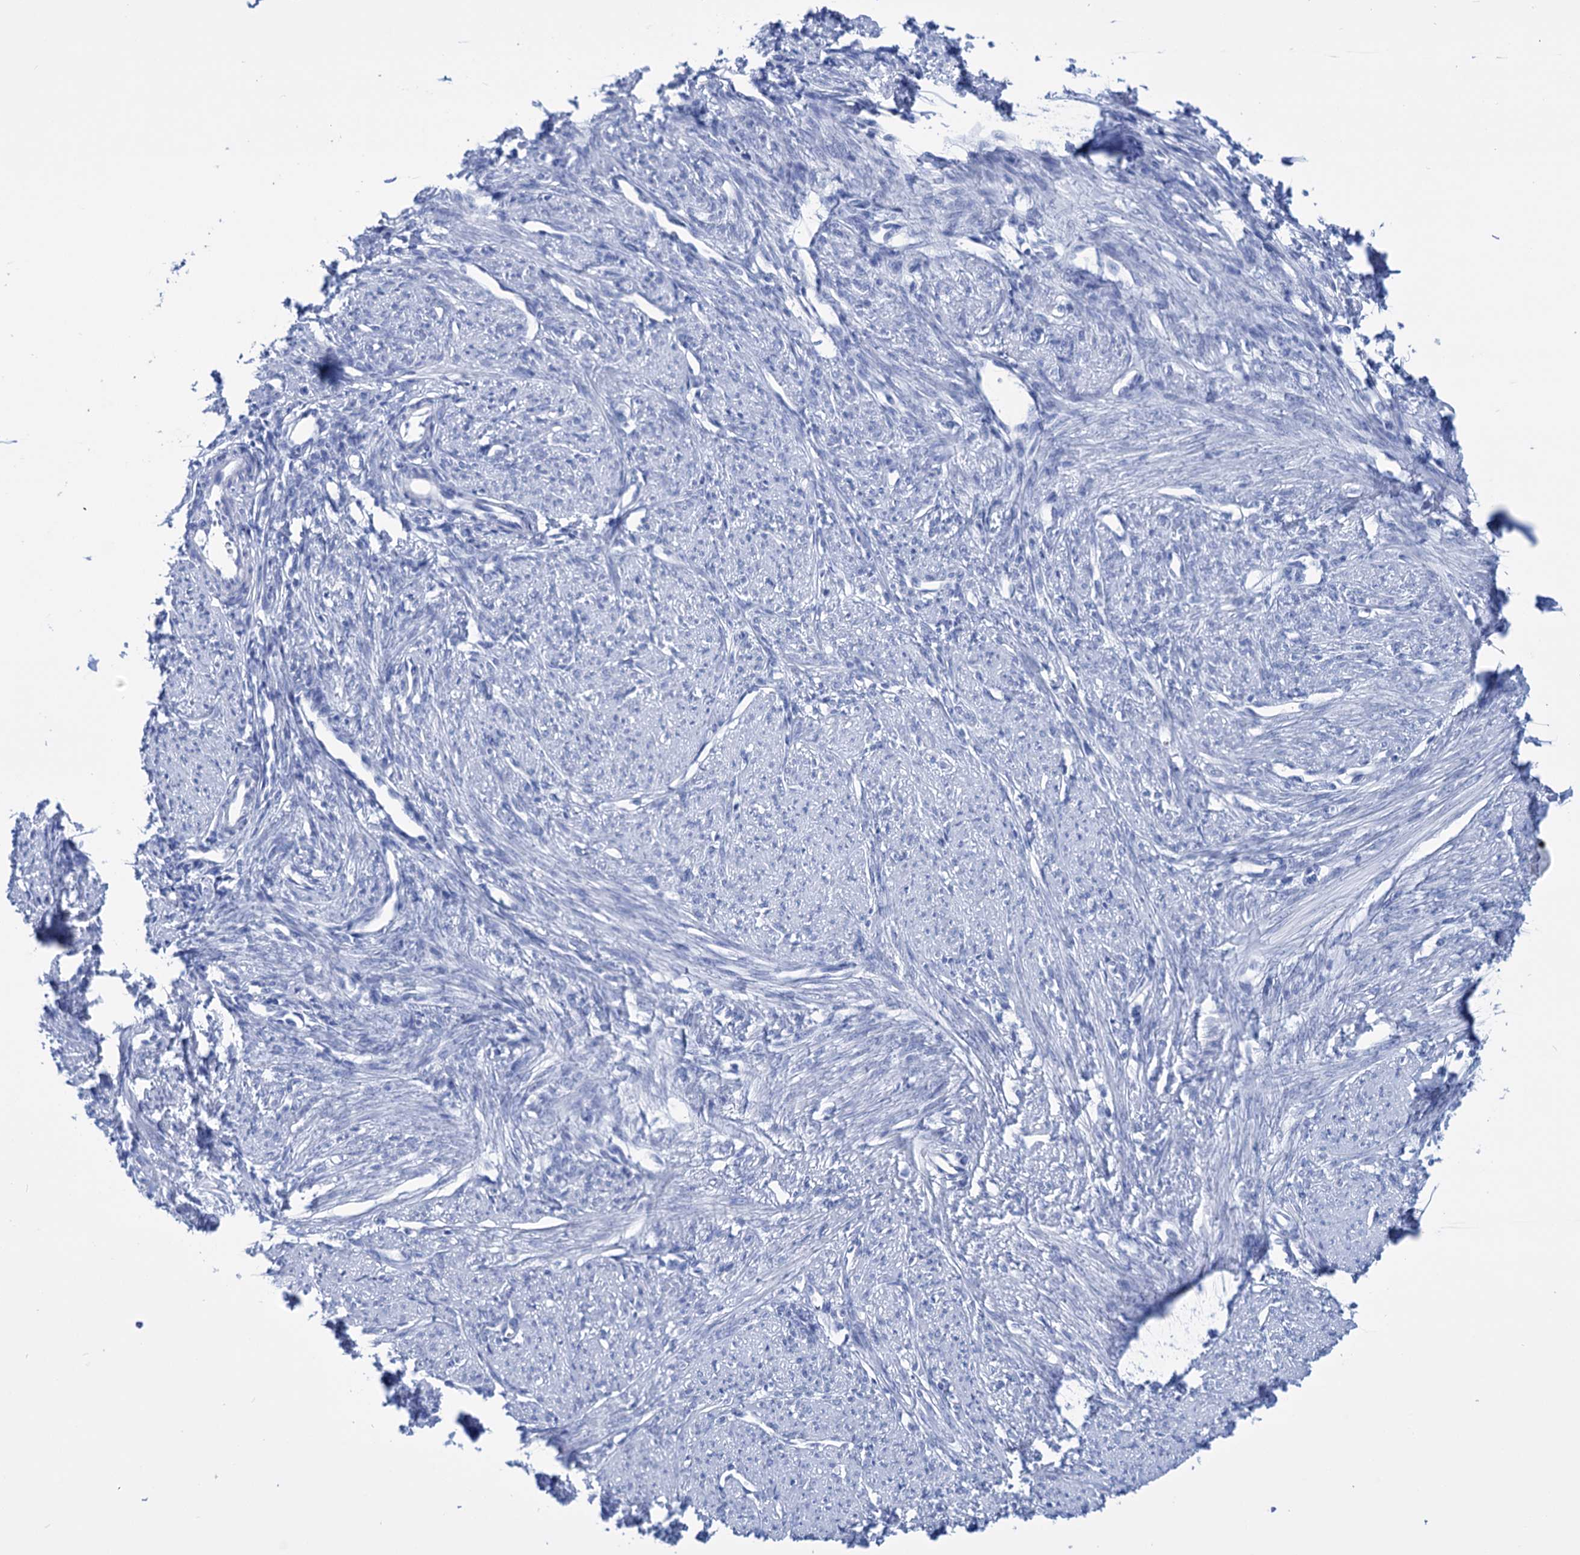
{"staining": {"intensity": "negative", "quantity": "none", "location": "none"}, "tissue": "smooth muscle", "cell_type": "Smooth muscle cells", "image_type": "normal", "snomed": [{"axis": "morphology", "description": "Normal tissue, NOS"}, {"axis": "topography", "description": "Smooth muscle"}, {"axis": "topography", "description": "Uterus"}], "caption": "Immunohistochemistry (IHC) of normal smooth muscle reveals no staining in smooth muscle cells.", "gene": "FBXW12", "patient": {"sex": "female", "age": 59}}